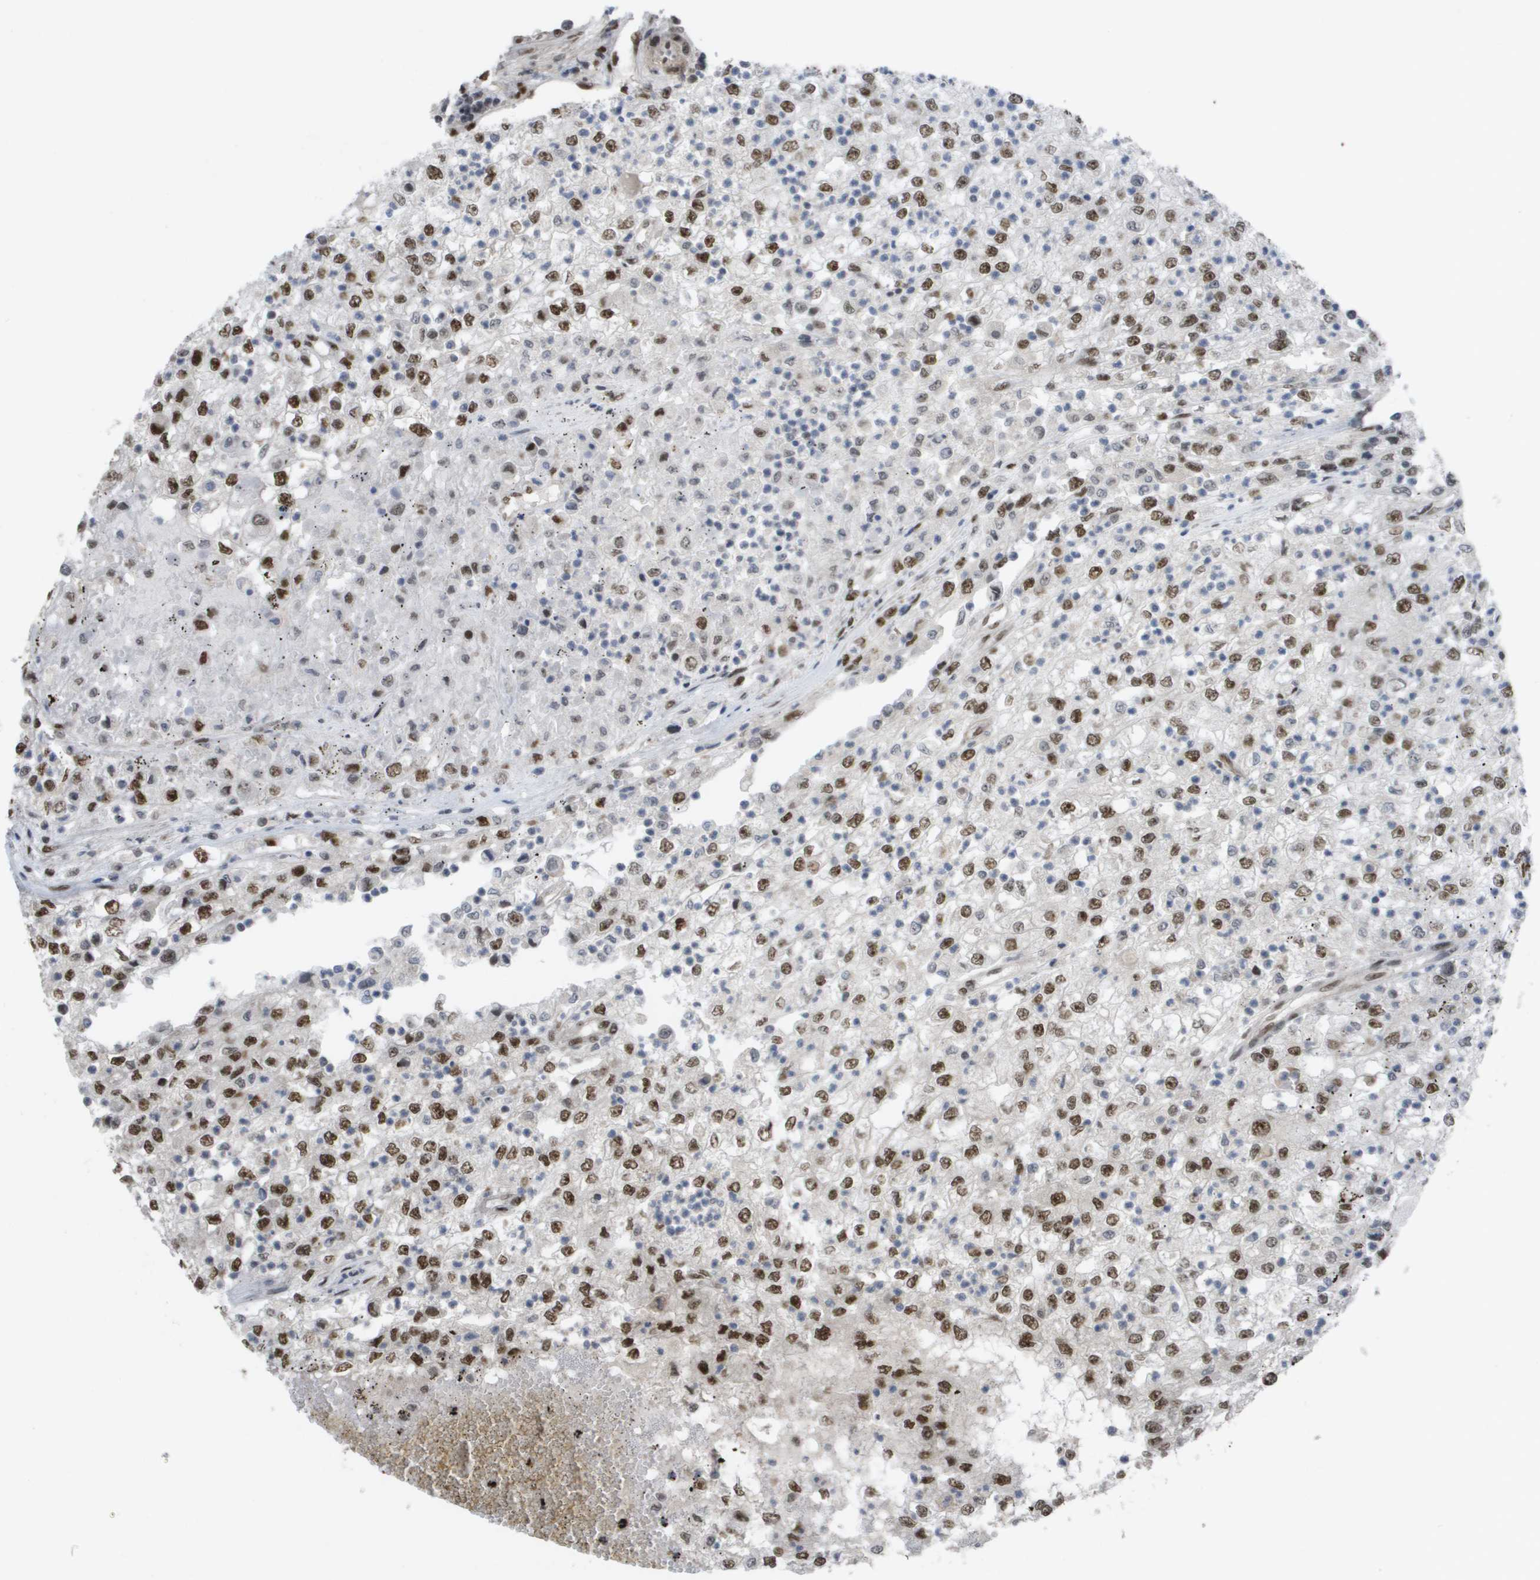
{"staining": {"intensity": "moderate", "quantity": ">75%", "location": "nuclear"}, "tissue": "renal cancer", "cell_type": "Tumor cells", "image_type": "cancer", "snomed": [{"axis": "morphology", "description": "Adenocarcinoma, NOS"}, {"axis": "topography", "description": "Kidney"}], "caption": "Moderate nuclear protein expression is identified in about >75% of tumor cells in renal cancer (adenocarcinoma). The staining was performed using DAB, with brown indicating positive protein expression. Nuclei are stained blue with hematoxylin.", "gene": "CDT1", "patient": {"sex": "female", "age": 54}}